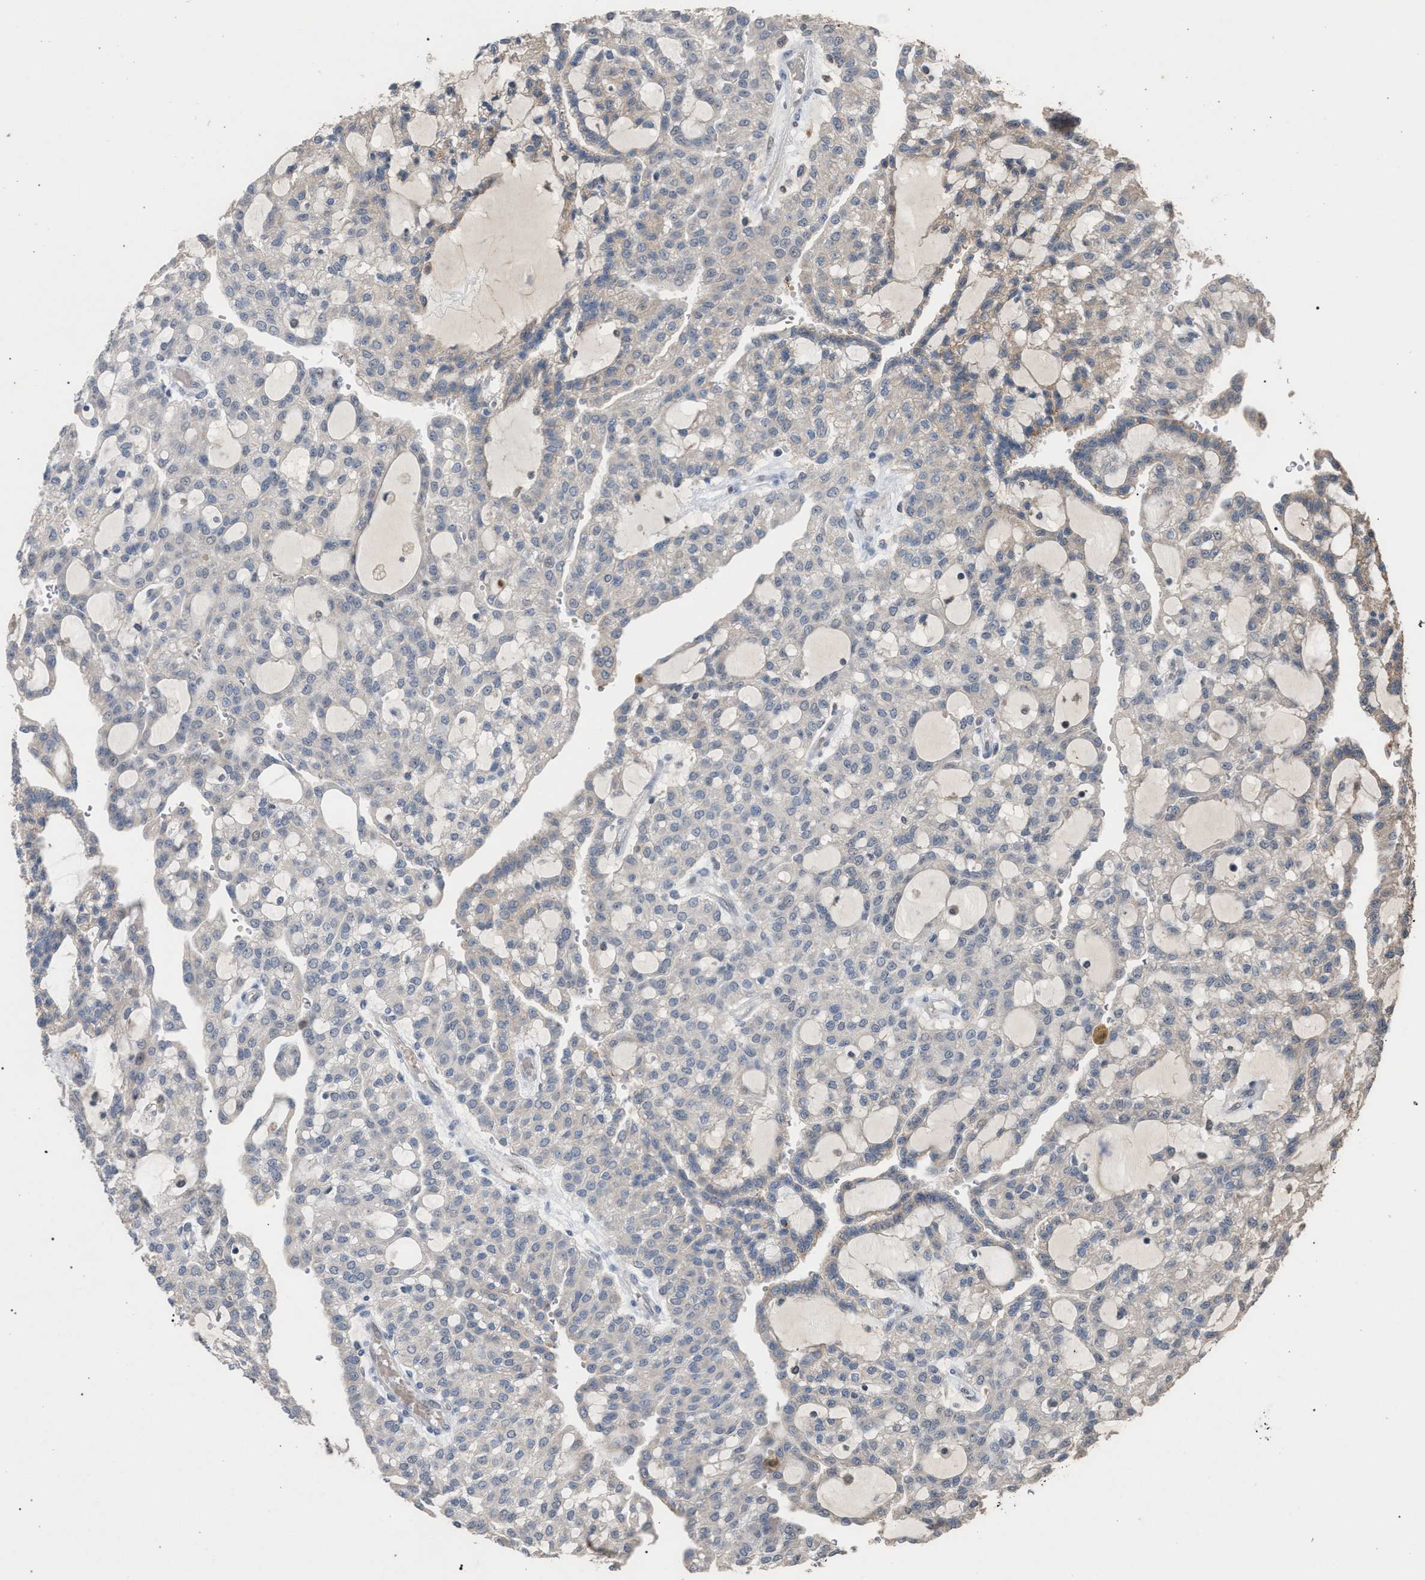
{"staining": {"intensity": "weak", "quantity": "<25%", "location": "cytoplasmic/membranous"}, "tissue": "renal cancer", "cell_type": "Tumor cells", "image_type": "cancer", "snomed": [{"axis": "morphology", "description": "Adenocarcinoma, NOS"}, {"axis": "topography", "description": "Kidney"}], "caption": "Immunohistochemical staining of renal cancer (adenocarcinoma) exhibits no significant expression in tumor cells.", "gene": "TECPR1", "patient": {"sex": "male", "age": 63}}